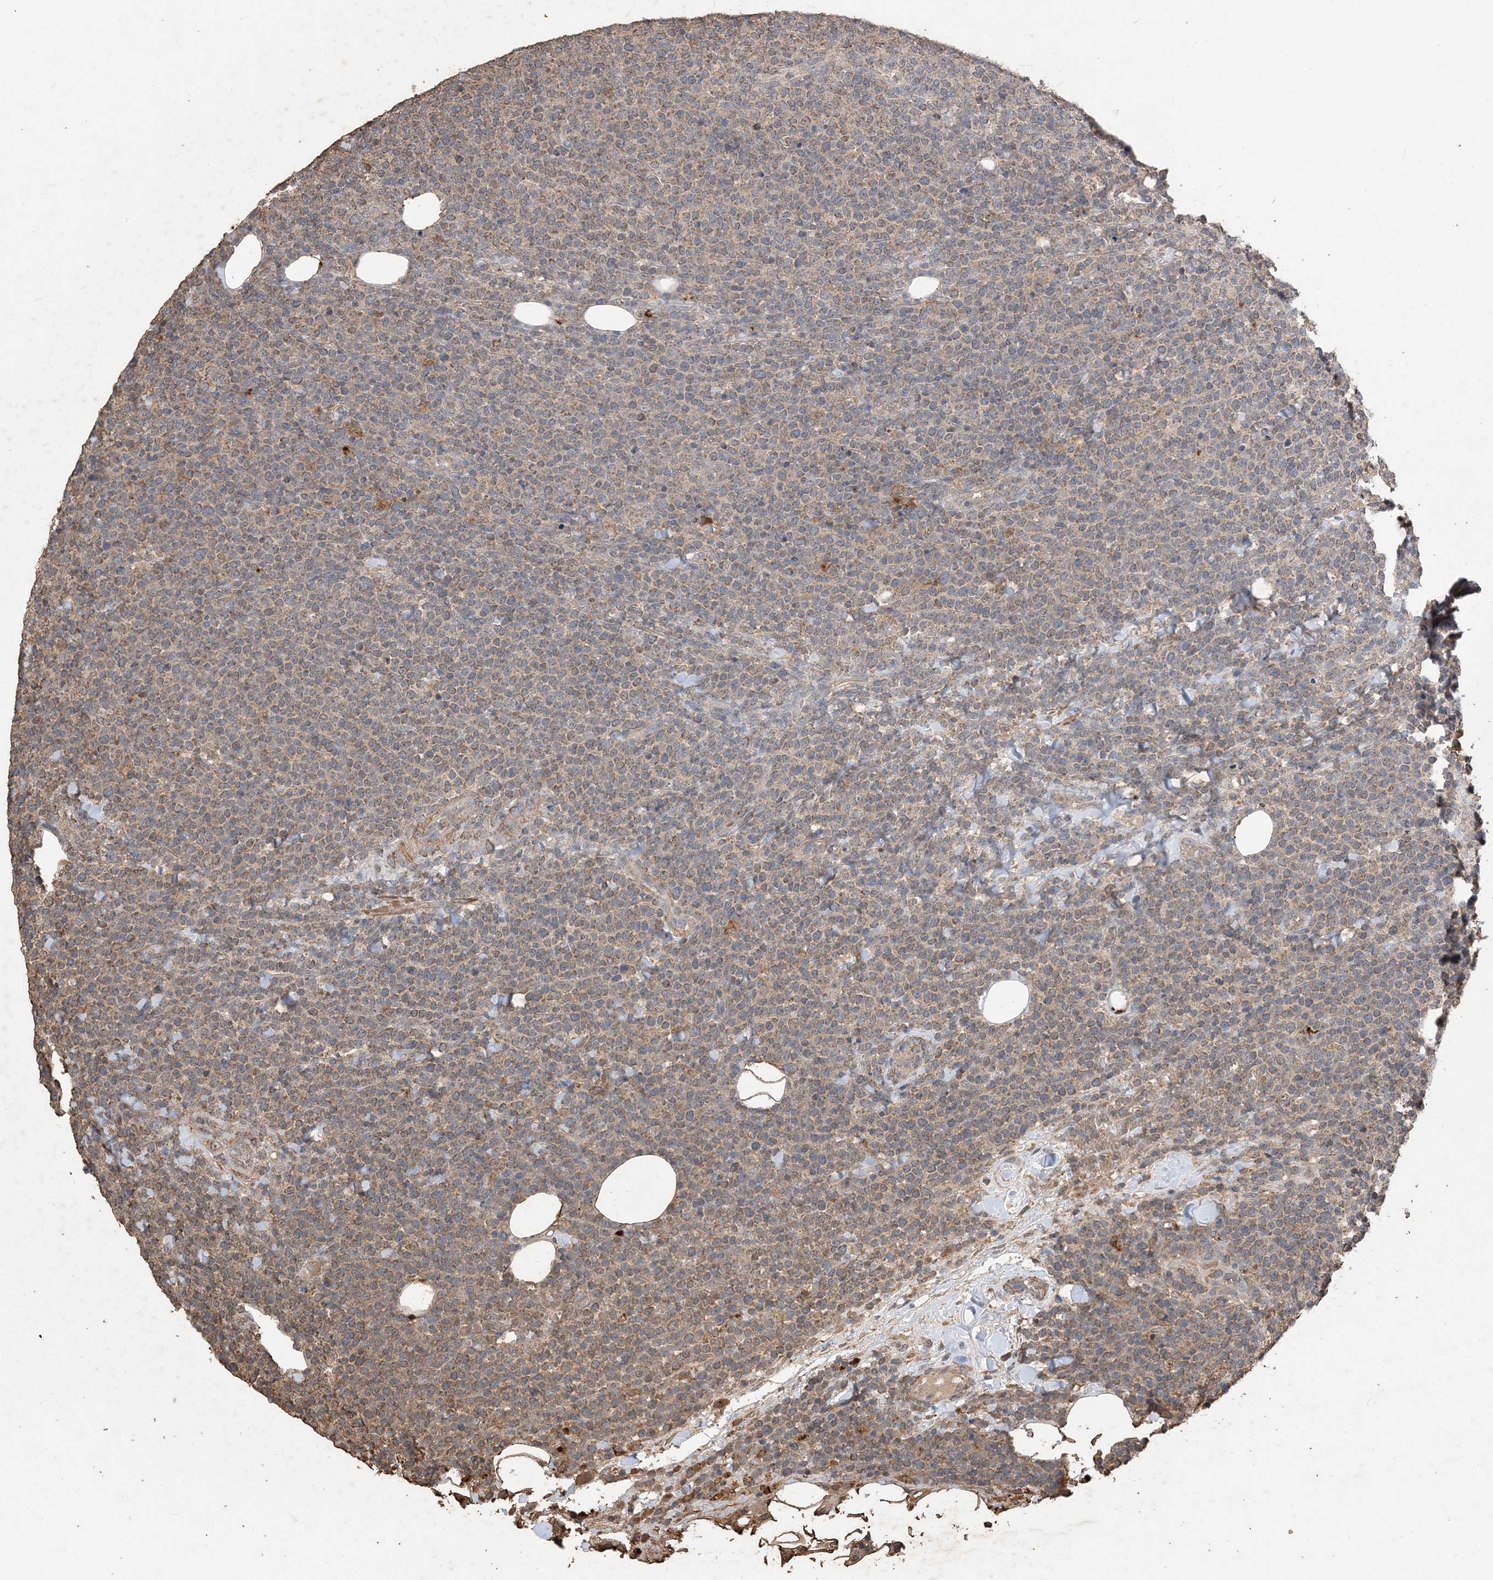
{"staining": {"intensity": "weak", "quantity": "<25%", "location": "cytoplasmic/membranous"}, "tissue": "lymphoma", "cell_type": "Tumor cells", "image_type": "cancer", "snomed": [{"axis": "morphology", "description": "Malignant lymphoma, non-Hodgkin's type, High grade"}, {"axis": "topography", "description": "Lymph node"}], "caption": "Image shows no protein expression in tumor cells of lymphoma tissue.", "gene": "HPS4", "patient": {"sex": "male", "age": 61}}